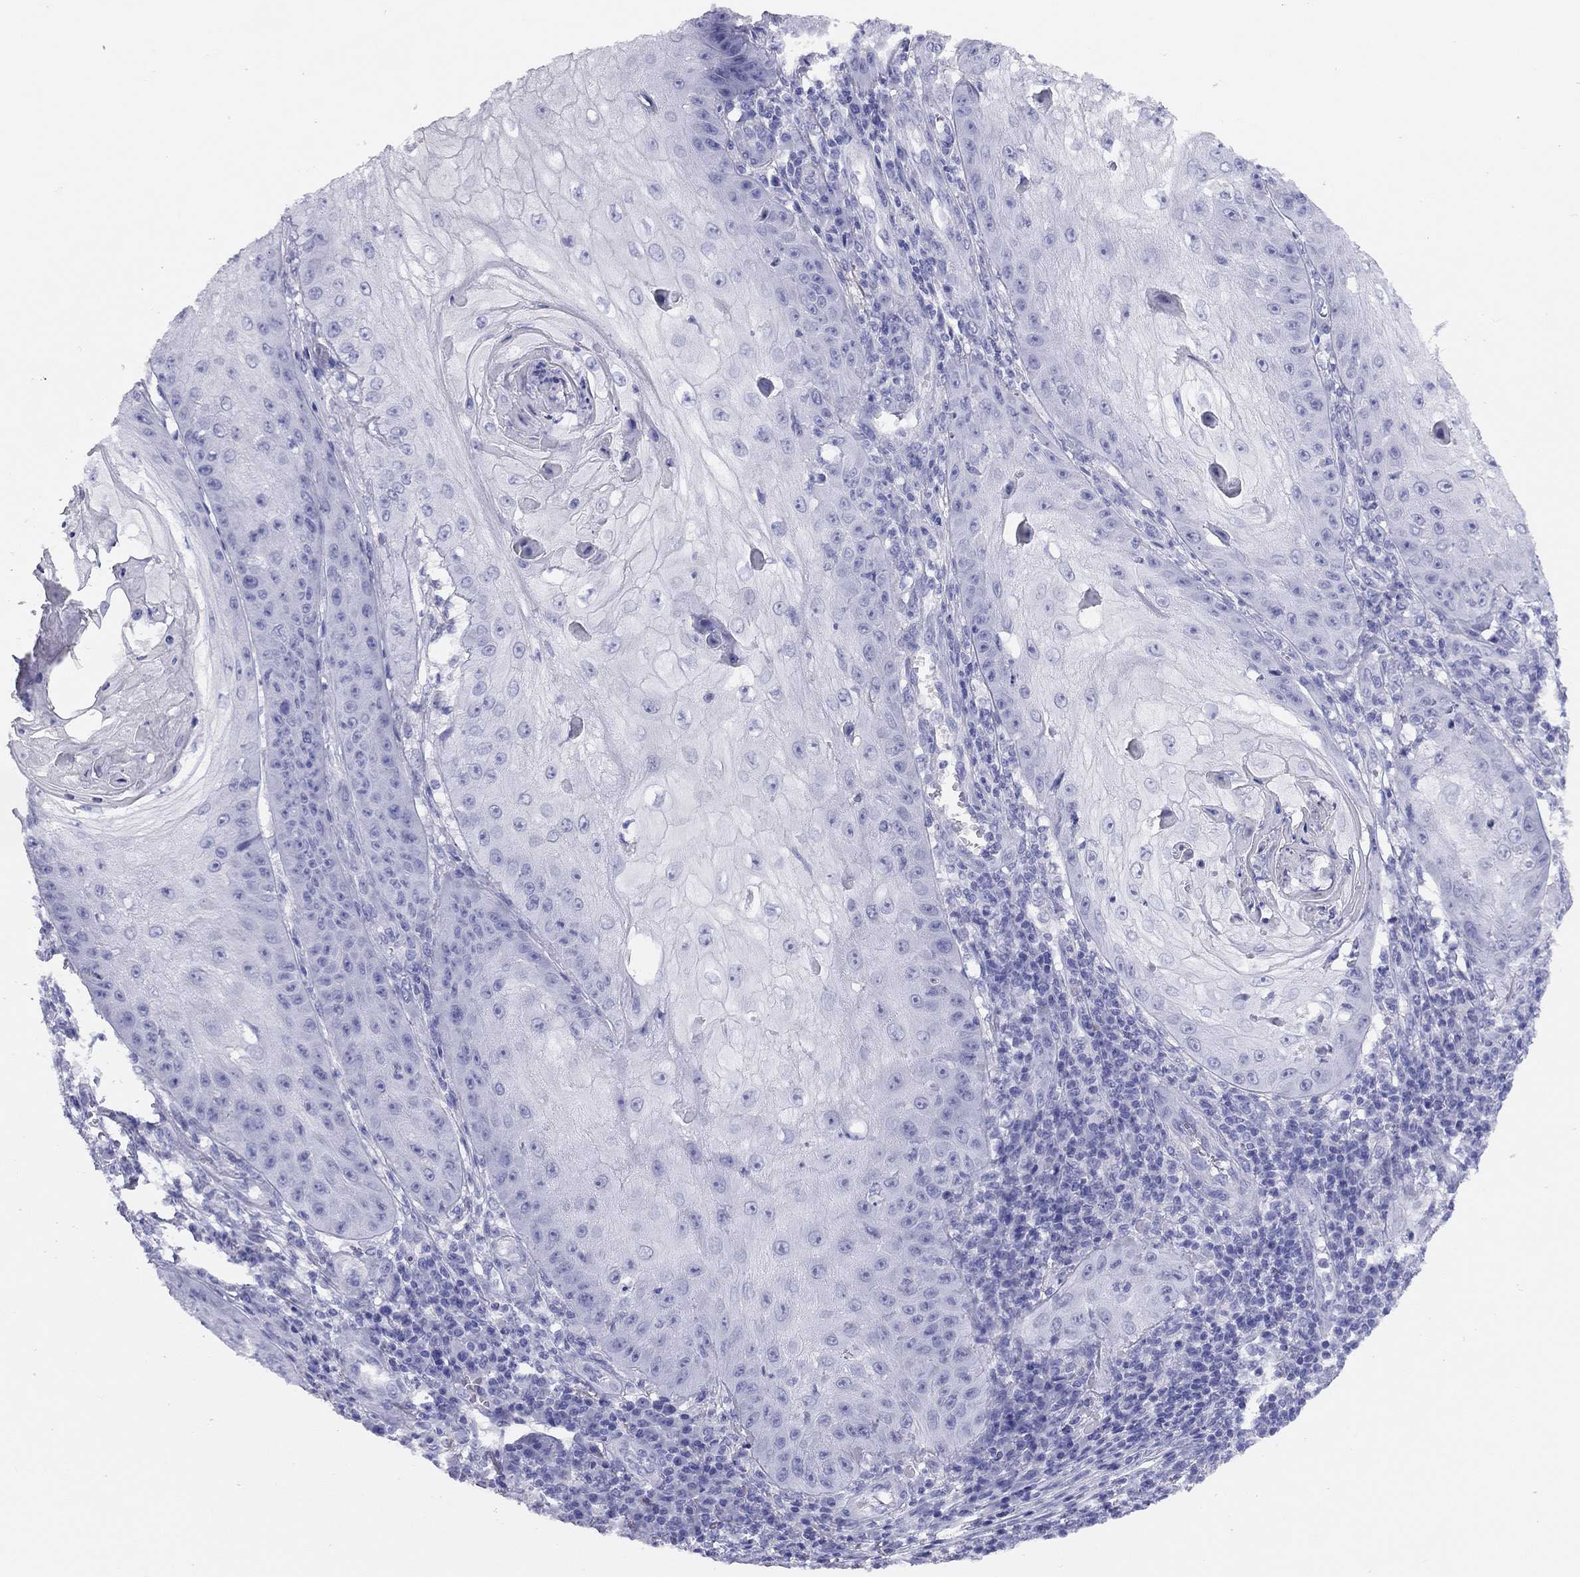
{"staining": {"intensity": "negative", "quantity": "none", "location": "none"}, "tissue": "skin cancer", "cell_type": "Tumor cells", "image_type": "cancer", "snomed": [{"axis": "morphology", "description": "Squamous cell carcinoma, NOS"}, {"axis": "topography", "description": "Skin"}], "caption": "Tumor cells show no significant expression in skin squamous cell carcinoma.", "gene": "LRIT2", "patient": {"sex": "male", "age": 70}}